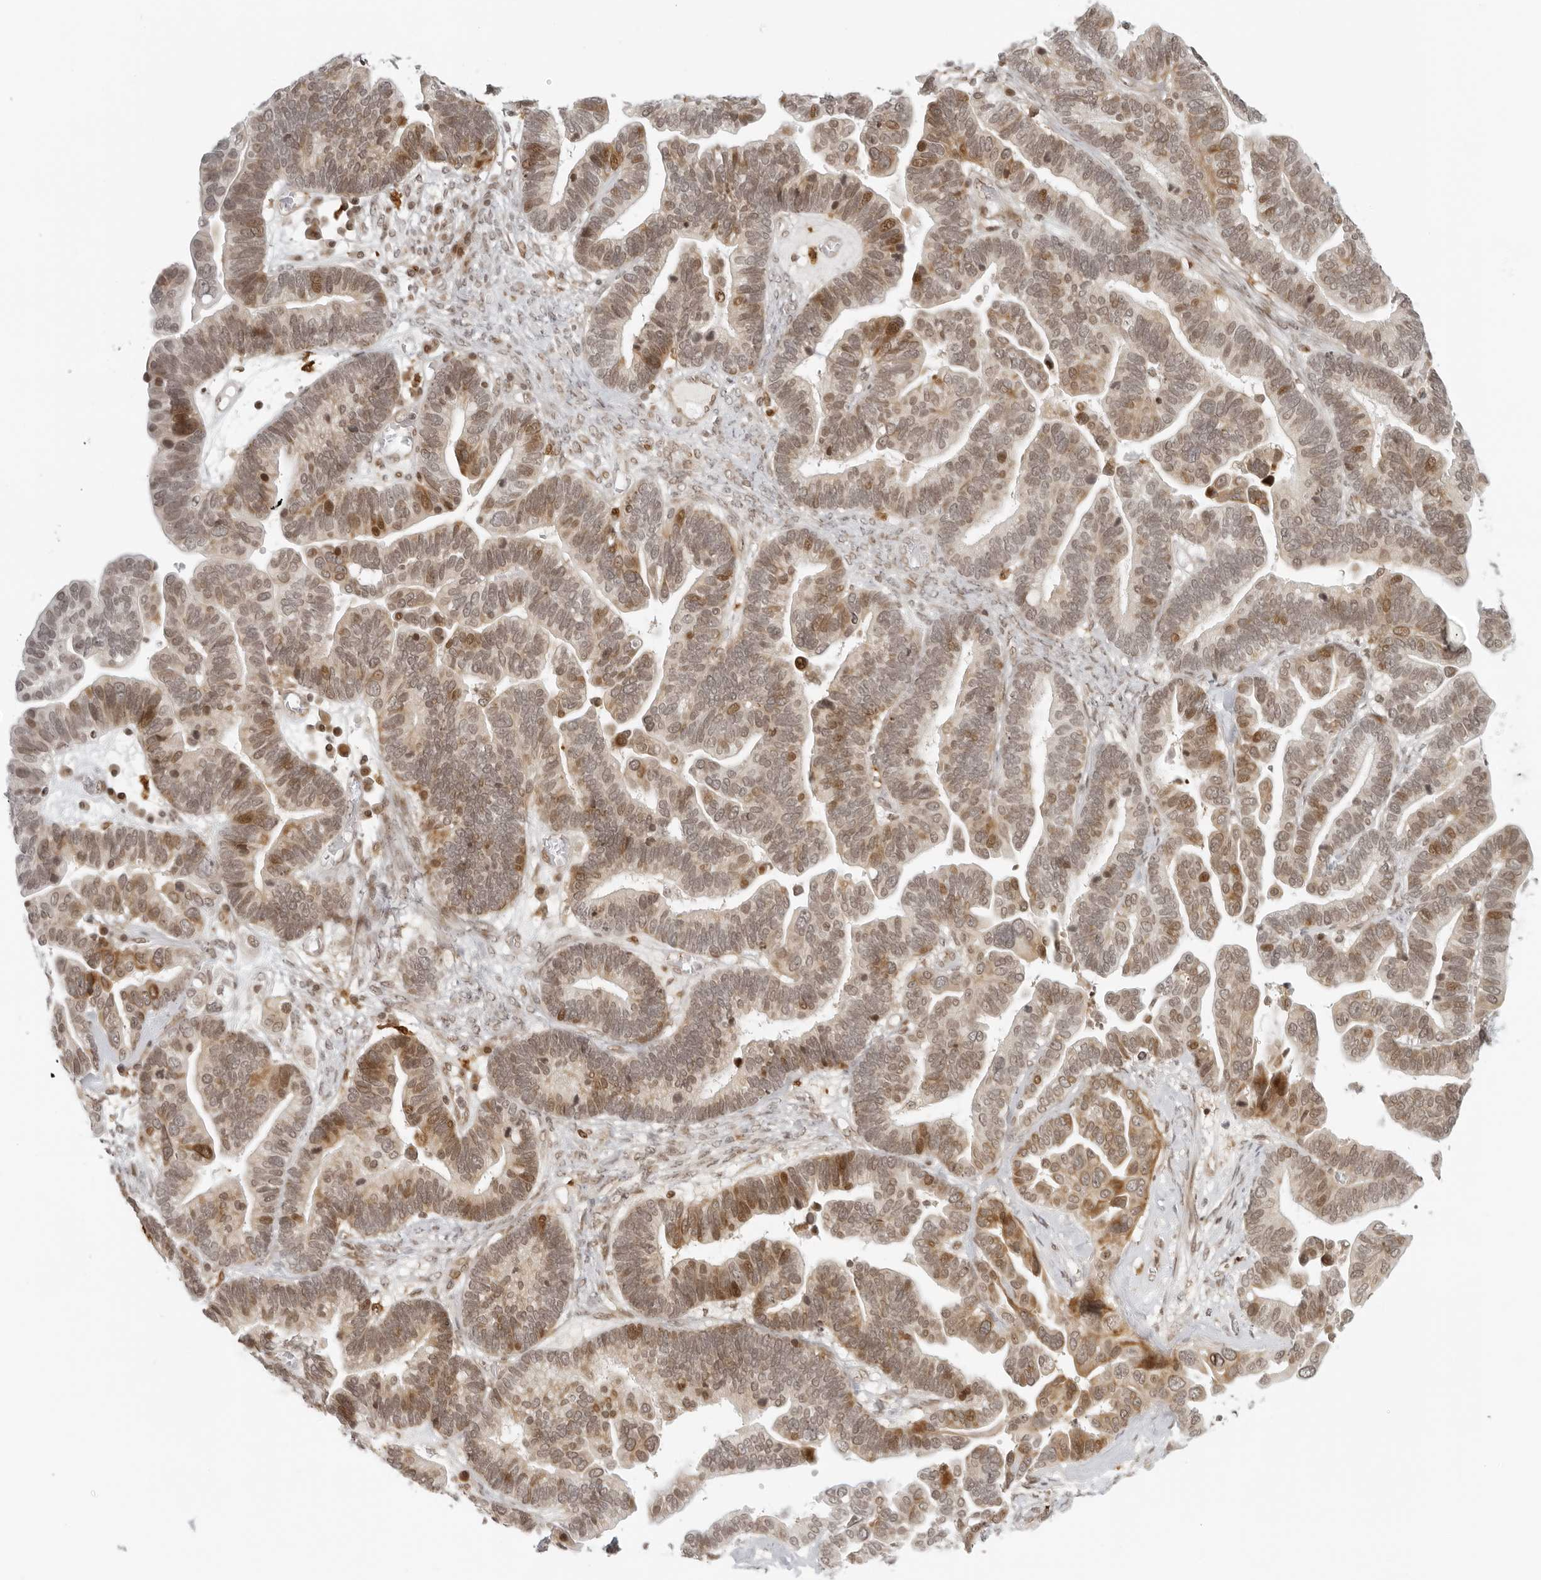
{"staining": {"intensity": "moderate", "quantity": ">75%", "location": "cytoplasmic/membranous,nuclear"}, "tissue": "ovarian cancer", "cell_type": "Tumor cells", "image_type": "cancer", "snomed": [{"axis": "morphology", "description": "Cystadenocarcinoma, serous, NOS"}, {"axis": "topography", "description": "Ovary"}], "caption": "Ovarian cancer tissue exhibits moderate cytoplasmic/membranous and nuclear staining in about >75% of tumor cells, visualized by immunohistochemistry.", "gene": "ZNF407", "patient": {"sex": "female", "age": 56}}